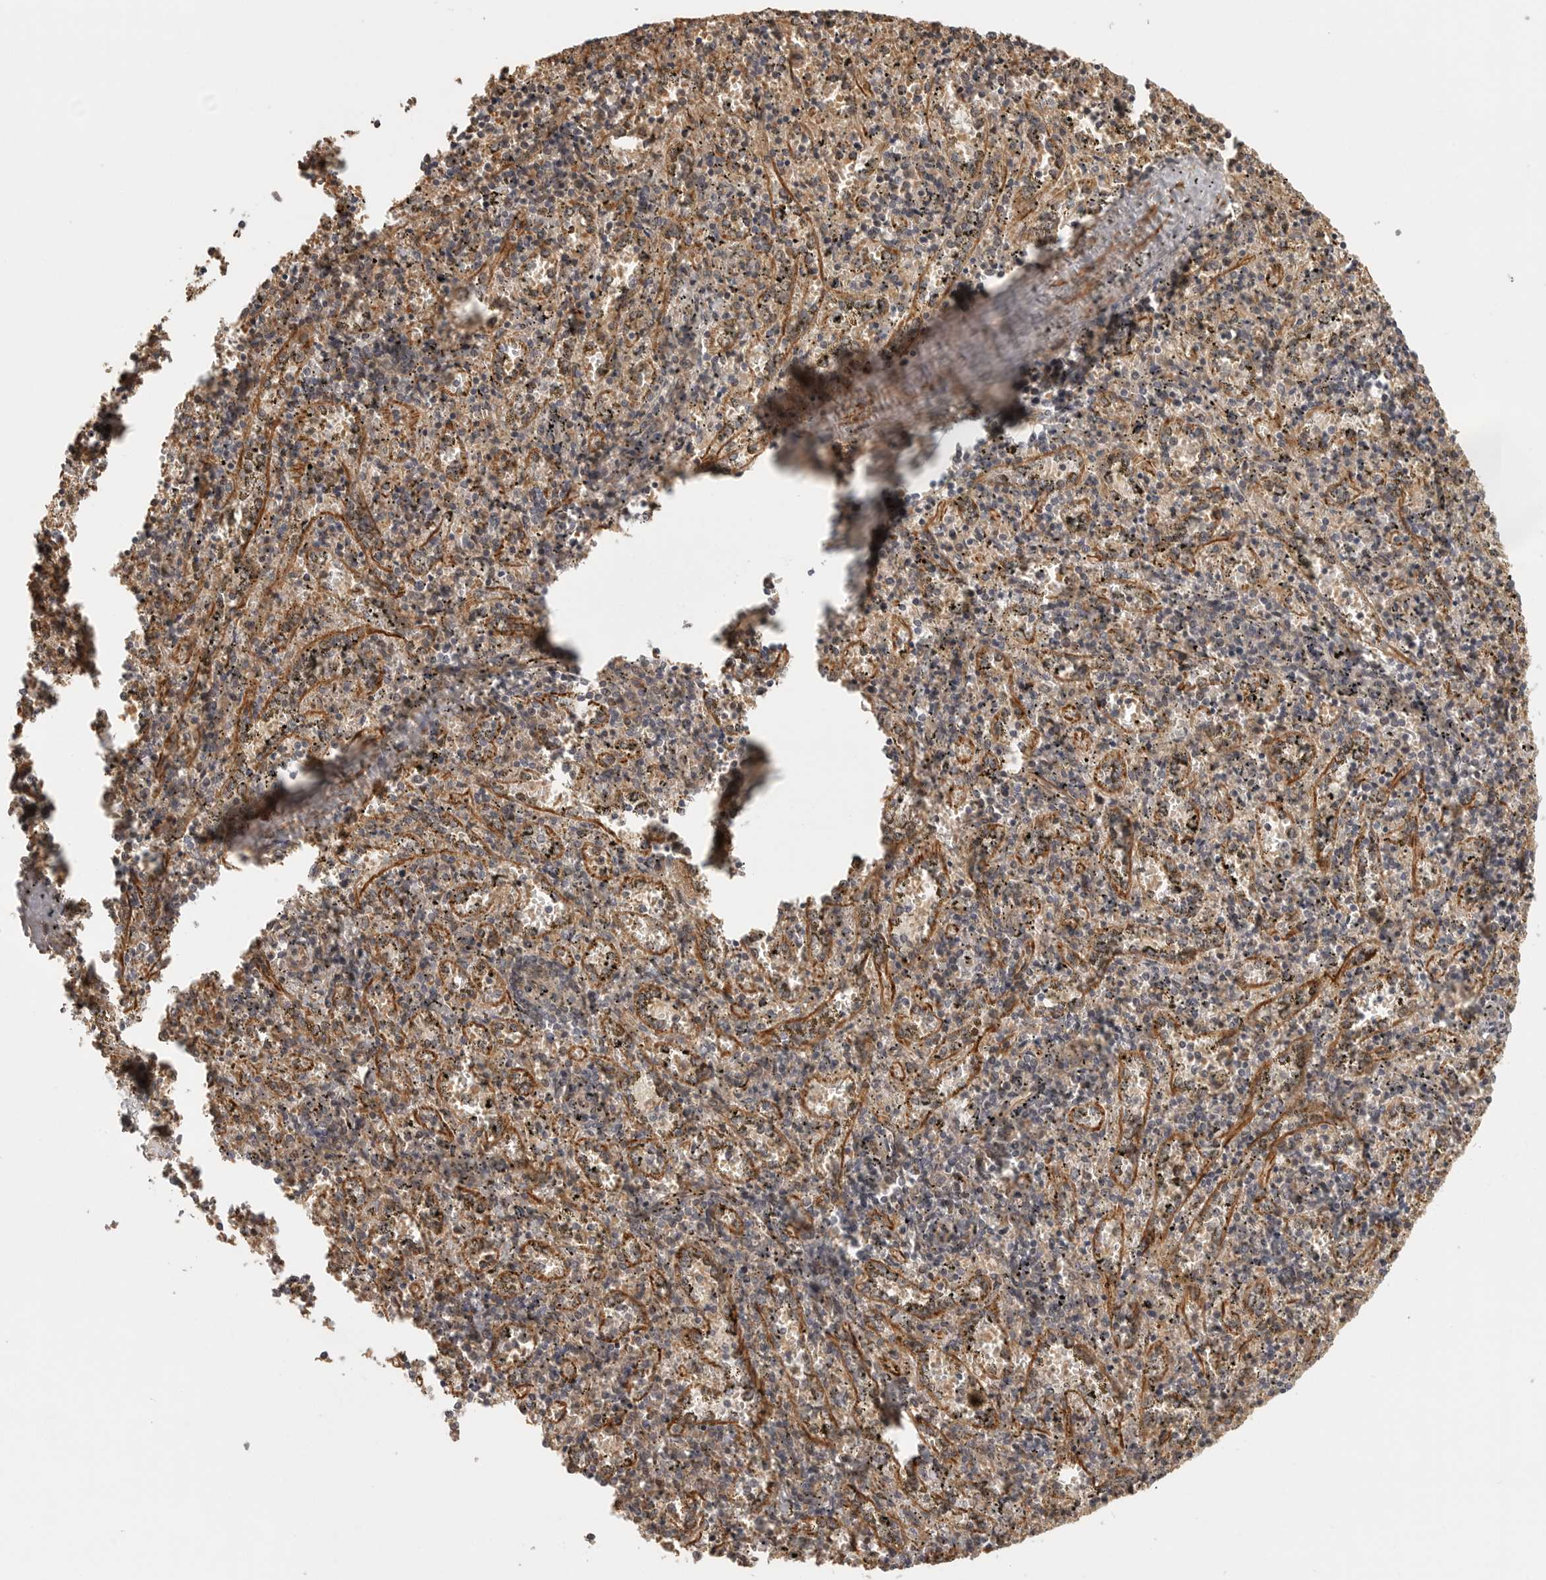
{"staining": {"intensity": "moderate", "quantity": ">75%", "location": "cytoplasmic/membranous"}, "tissue": "spleen", "cell_type": "Cells in red pulp", "image_type": "normal", "snomed": [{"axis": "morphology", "description": "Normal tissue, NOS"}, {"axis": "topography", "description": "Spleen"}], "caption": "Human spleen stained for a protein (brown) displays moderate cytoplasmic/membranous positive expression in about >75% of cells in red pulp.", "gene": "CCPG1", "patient": {"sex": "male", "age": 11}}